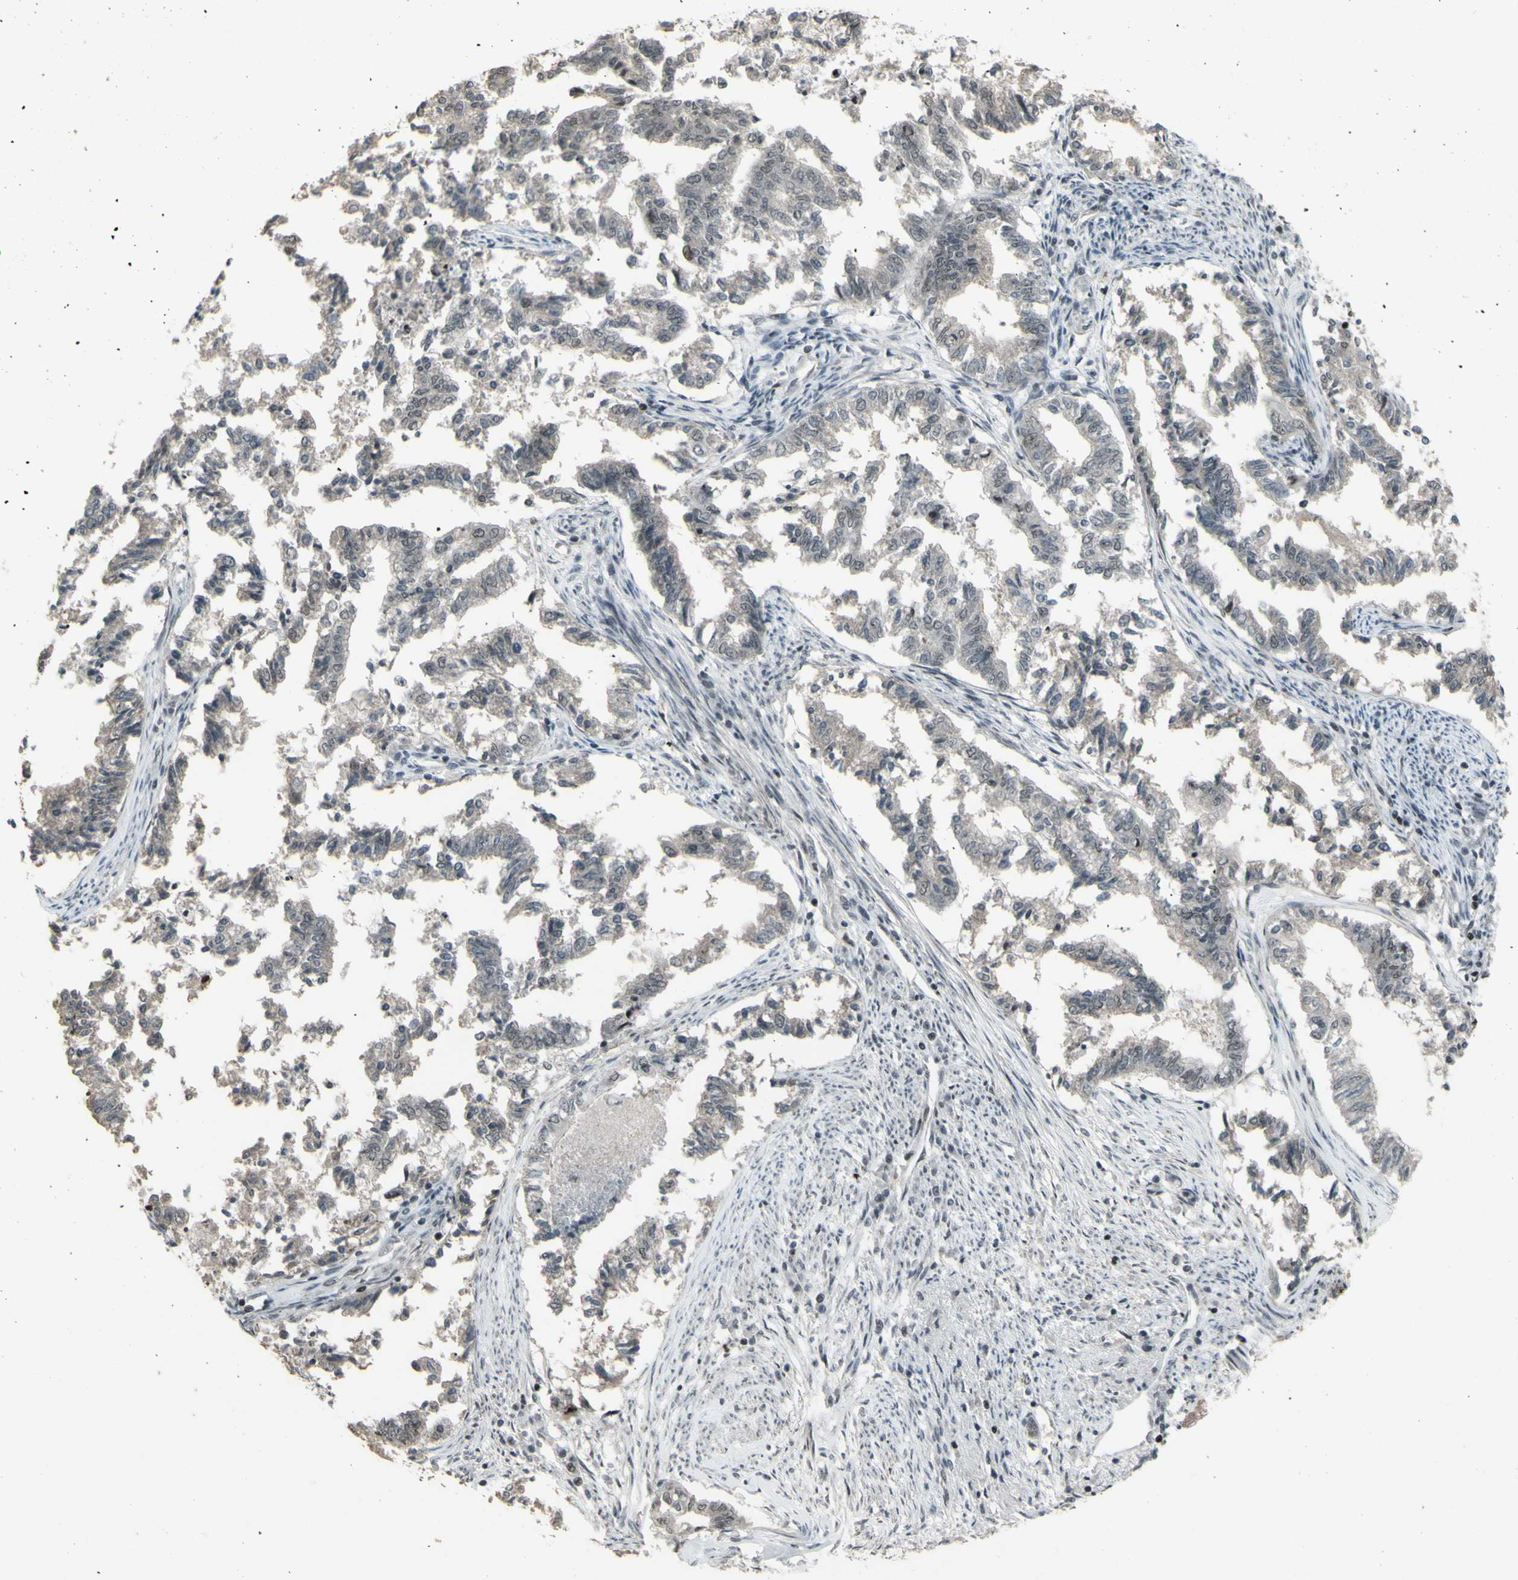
{"staining": {"intensity": "negative", "quantity": "none", "location": "none"}, "tissue": "endometrial cancer", "cell_type": "Tumor cells", "image_type": "cancer", "snomed": [{"axis": "morphology", "description": "Necrosis, NOS"}, {"axis": "morphology", "description": "Adenocarcinoma, NOS"}, {"axis": "topography", "description": "Endometrium"}], "caption": "IHC micrograph of neoplastic tissue: human endometrial cancer stained with DAB (3,3'-diaminobenzidine) displays no significant protein expression in tumor cells. Brightfield microscopy of immunohistochemistry (IHC) stained with DAB (brown) and hematoxylin (blue), captured at high magnification.", "gene": "SUPT6H", "patient": {"sex": "female", "age": 79}}